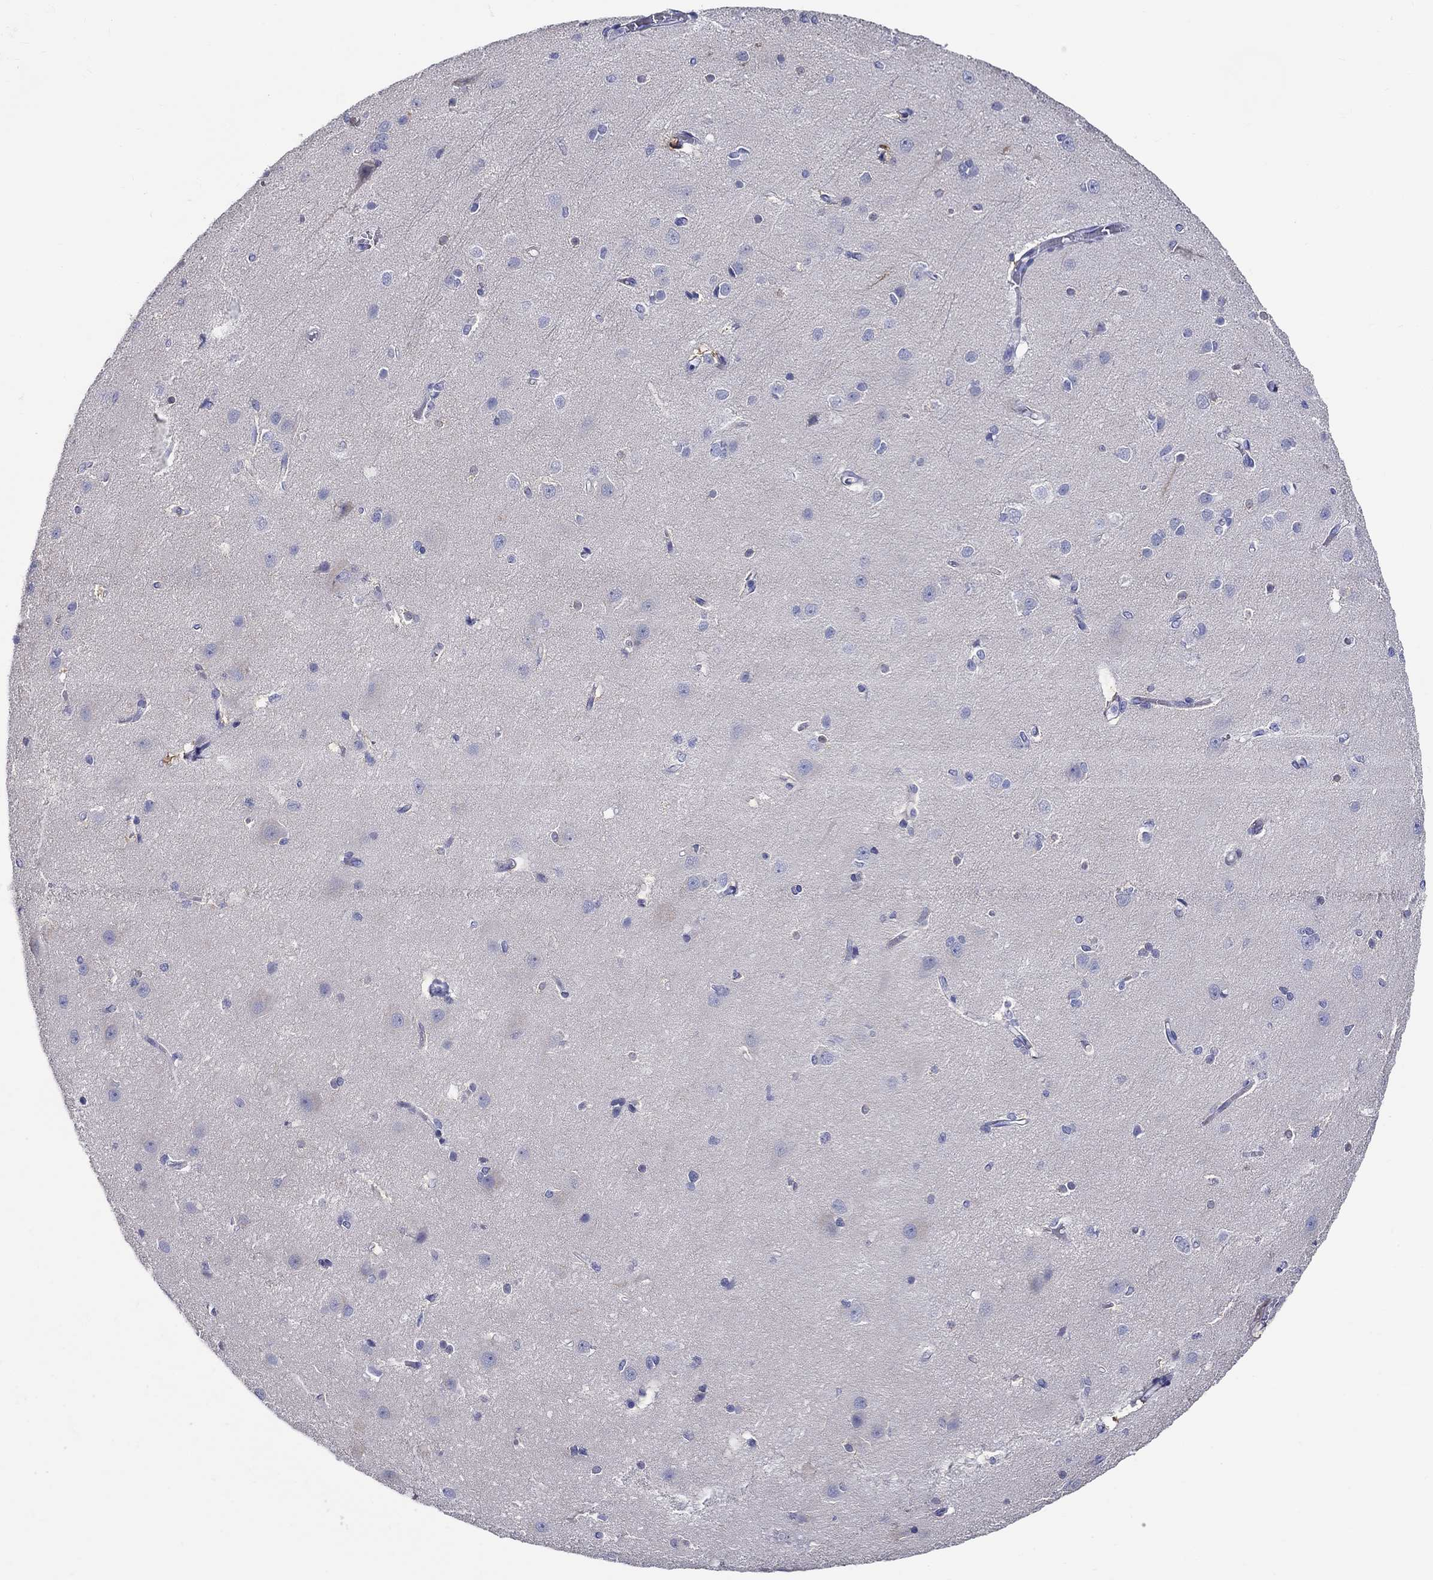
{"staining": {"intensity": "negative", "quantity": "none", "location": "none"}, "tissue": "cerebral cortex", "cell_type": "Endothelial cells", "image_type": "normal", "snomed": [{"axis": "morphology", "description": "Normal tissue, NOS"}, {"axis": "topography", "description": "Cerebral cortex"}], "caption": "Immunohistochemistry (IHC) histopathology image of unremarkable cerebral cortex: cerebral cortex stained with DAB (3,3'-diaminobenzidine) demonstrates no significant protein positivity in endothelial cells. (DAB (3,3'-diaminobenzidine) IHC with hematoxylin counter stain).", "gene": "CRYGS", "patient": {"sex": "male", "age": 37}}